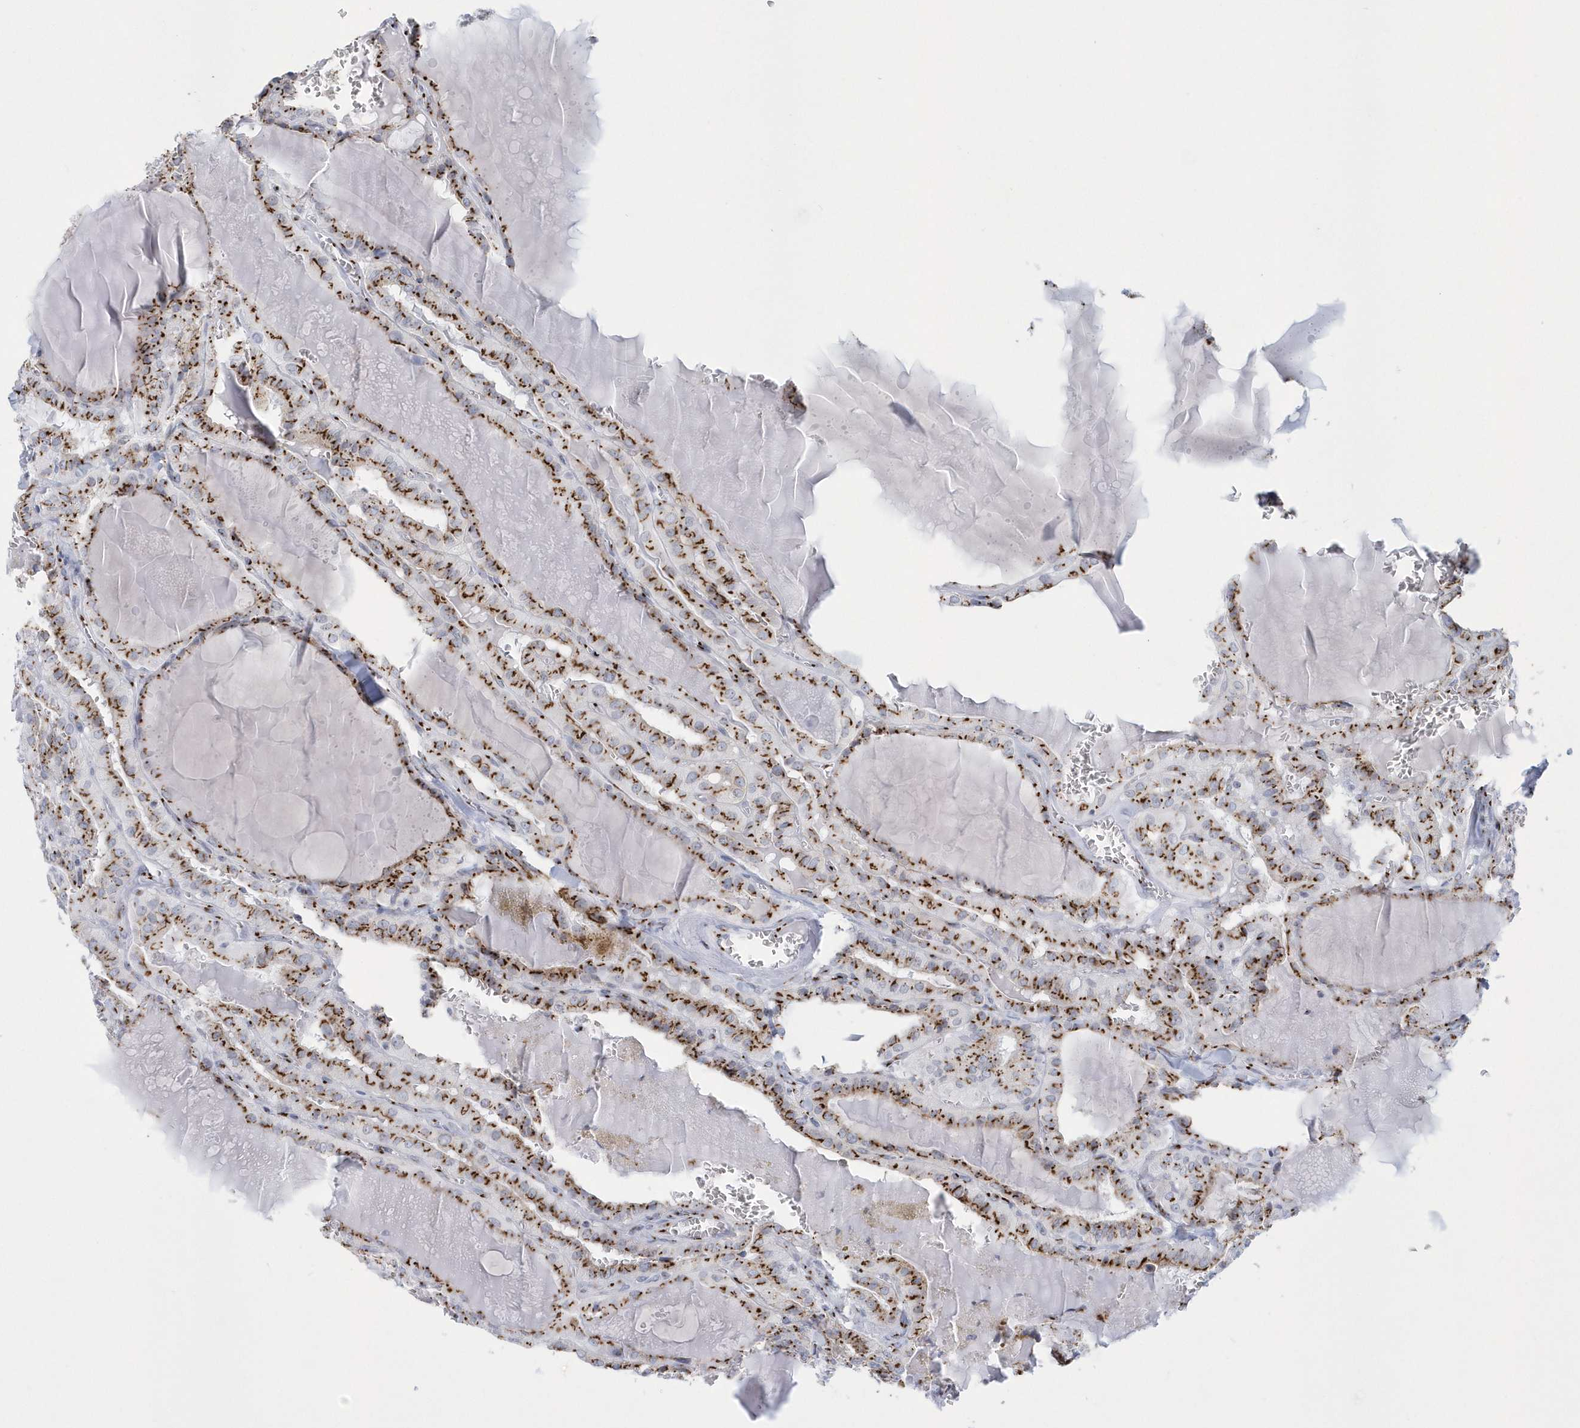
{"staining": {"intensity": "moderate", "quantity": ">75%", "location": "cytoplasmic/membranous"}, "tissue": "thyroid cancer", "cell_type": "Tumor cells", "image_type": "cancer", "snomed": [{"axis": "morphology", "description": "Papillary adenocarcinoma, NOS"}, {"axis": "topography", "description": "Thyroid gland"}], "caption": "Moderate cytoplasmic/membranous expression for a protein is appreciated in about >75% of tumor cells of papillary adenocarcinoma (thyroid) using IHC.", "gene": "SLX9", "patient": {"sex": "male", "age": 52}}